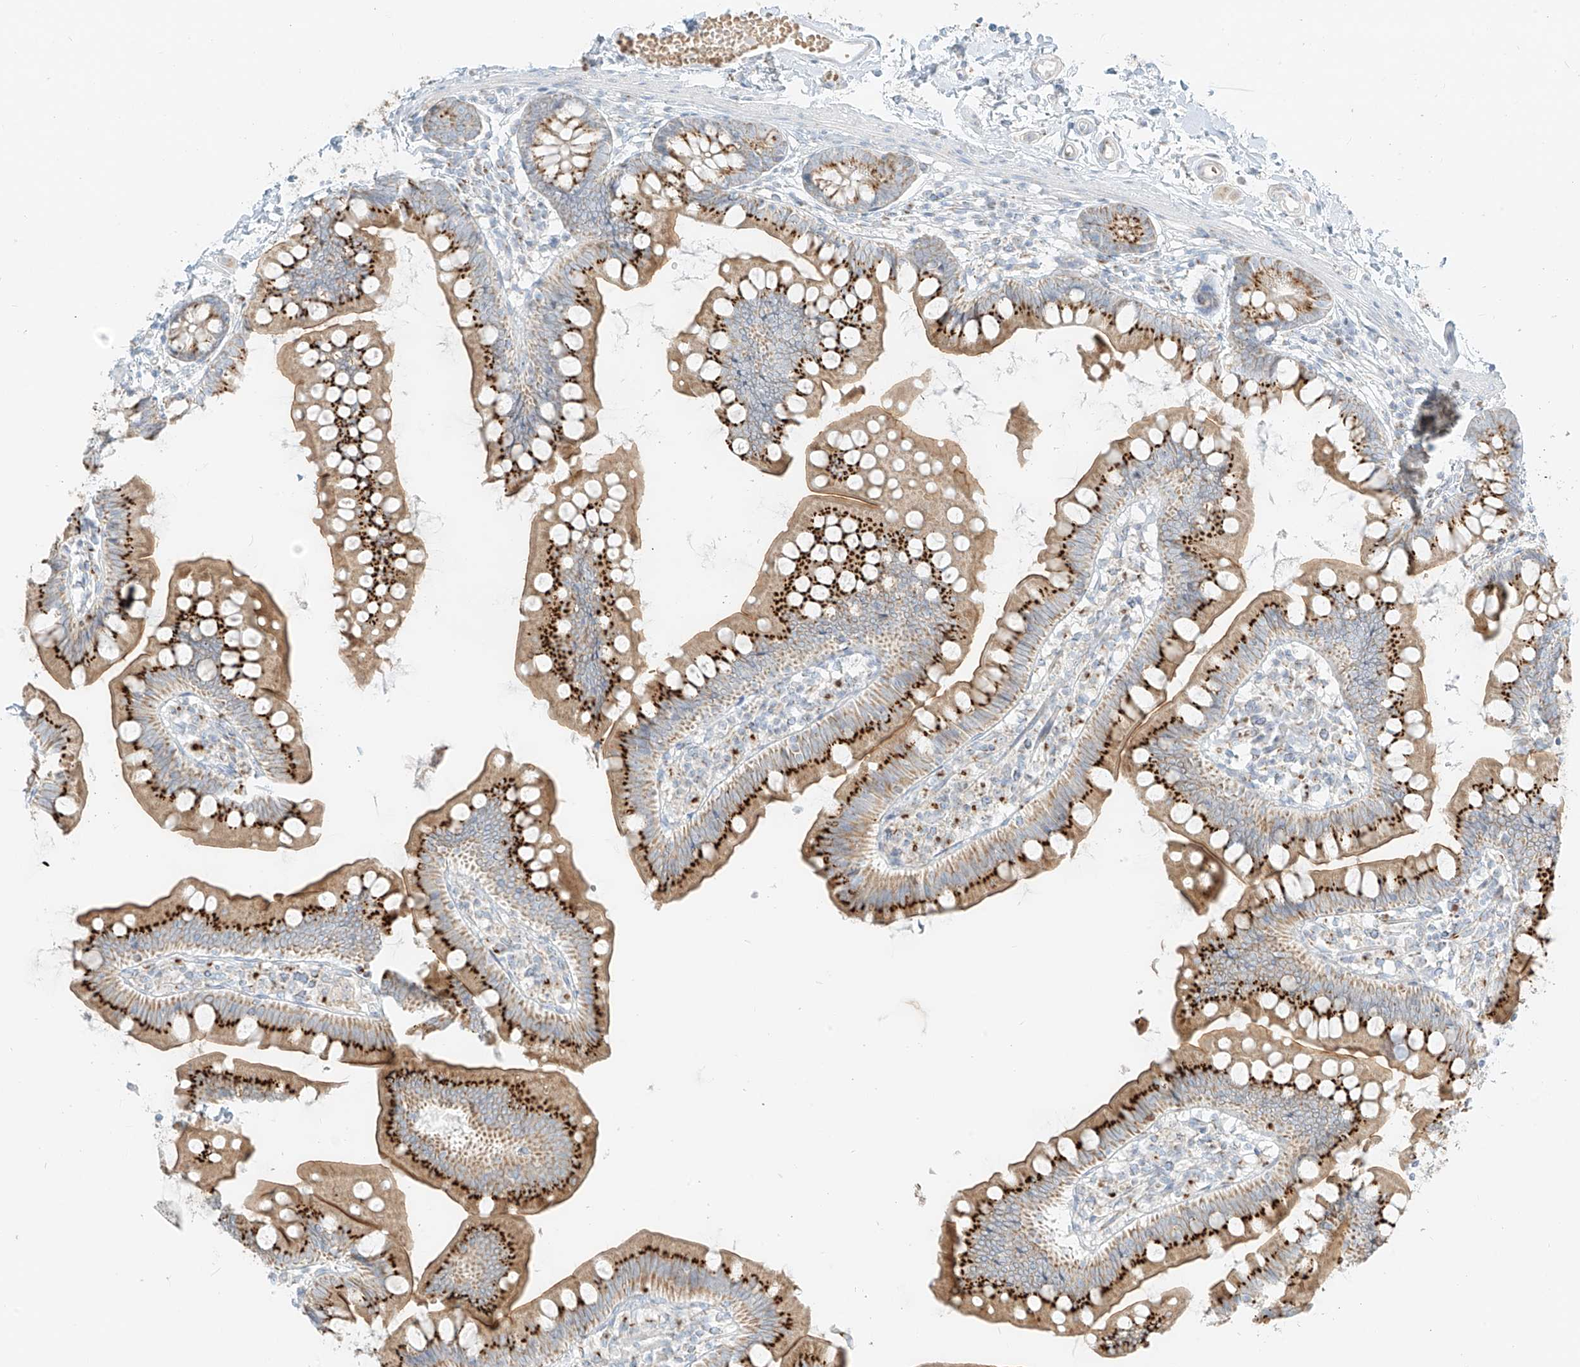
{"staining": {"intensity": "strong", "quantity": ">75%", "location": "cytoplasmic/membranous"}, "tissue": "small intestine", "cell_type": "Glandular cells", "image_type": "normal", "snomed": [{"axis": "morphology", "description": "Normal tissue, NOS"}, {"axis": "topography", "description": "Small intestine"}], "caption": "IHC (DAB (3,3'-diaminobenzidine)) staining of benign human small intestine shows strong cytoplasmic/membranous protein staining in about >75% of glandular cells.", "gene": "TMEM87B", "patient": {"sex": "male", "age": 7}}